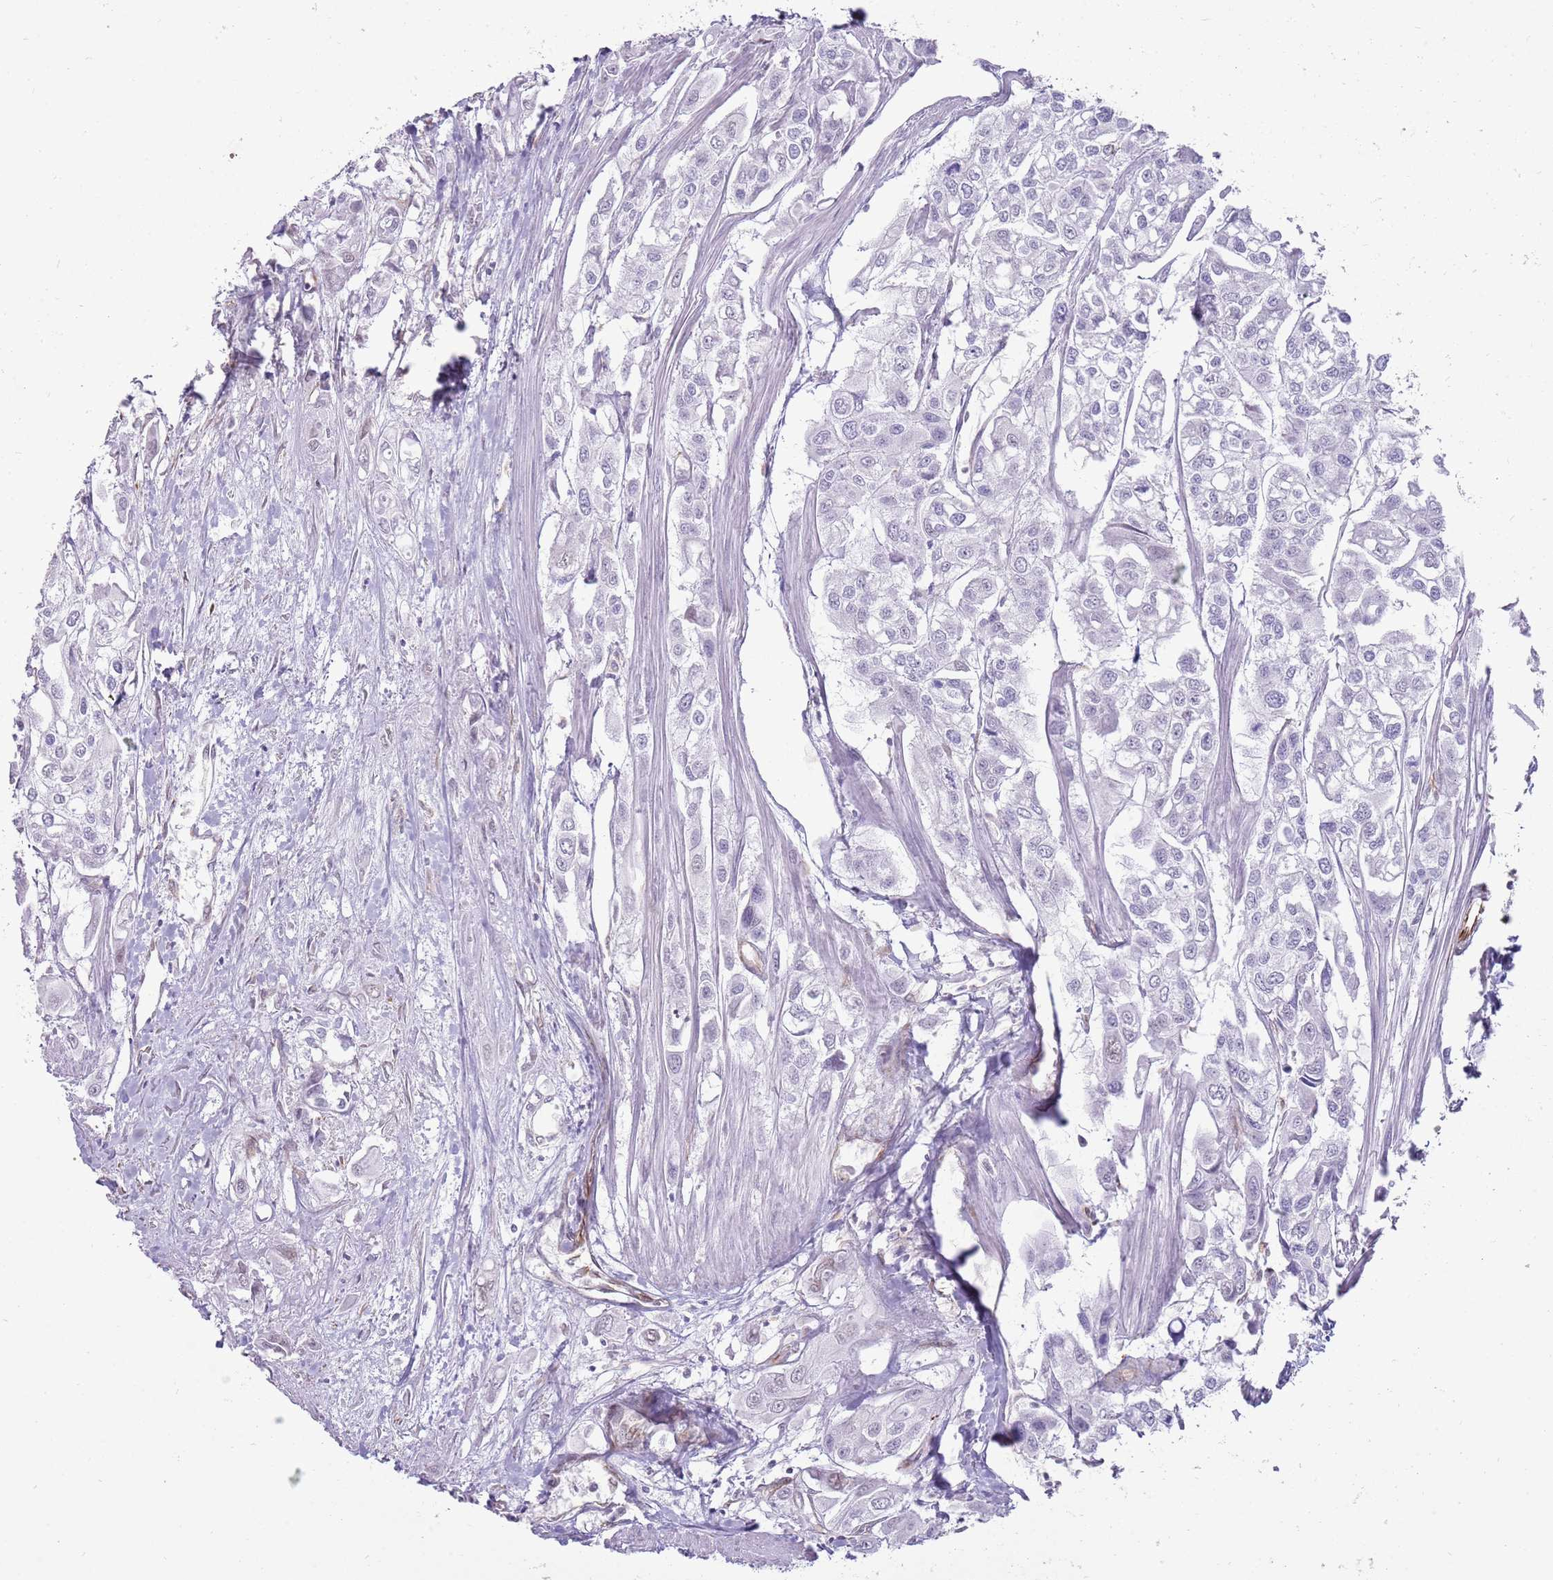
{"staining": {"intensity": "negative", "quantity": "none", "location": "none"}, "tissue": "urothelial cancer", "cell_type": "Tumor cells", "image_type": "cancer", "snomed": [{"axis": "morphology", "description": "Urothelial carcinoma, High grade"}, {"axis": "topography", "description": "Urinary bladder"}], "caption": "Human urothelial cancer stained for a protein using IHC reveals no positivity in tumor cells.", "gene": "NBPF3", "patient": {"sex": "male", "age": 67}}